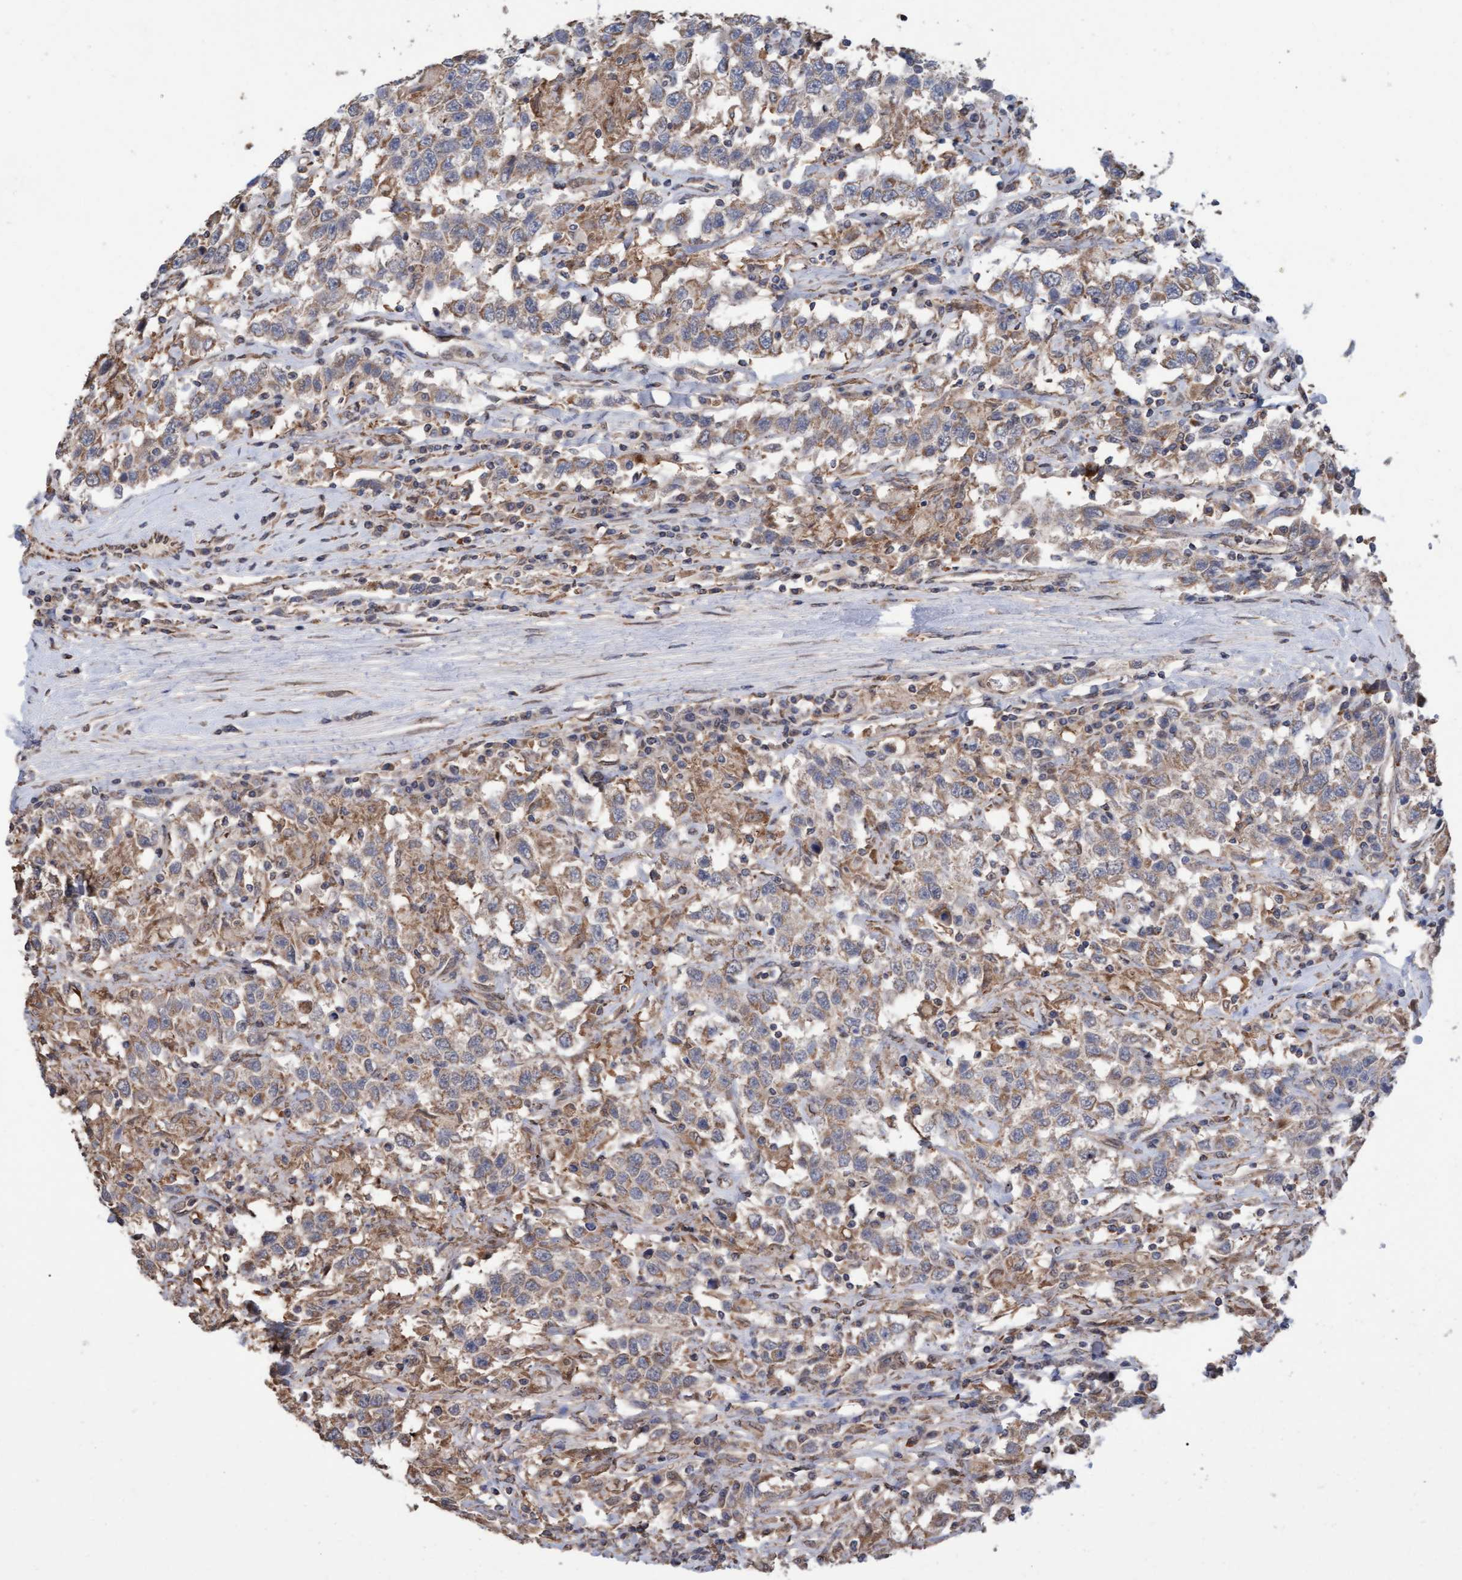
{"staining": {"intensity": "weak", "quantity": ">75%", "location": "cytoplasmic/membranous"}, "tissue": "testis cancer", "cell_type": "Tumor cells", "image_type": "cancer", "snomed": [{"axis": "morphology", "description": "Seminoma, NOS"}, {"axis": "topography", "description": "Testis"}], "caption": "Human testis cancer (seminoma) stained with a protein marker reveals weak staining in tumor cells.", "gene": "MGLL", "patient": {"sex": "male", "age": 41}}